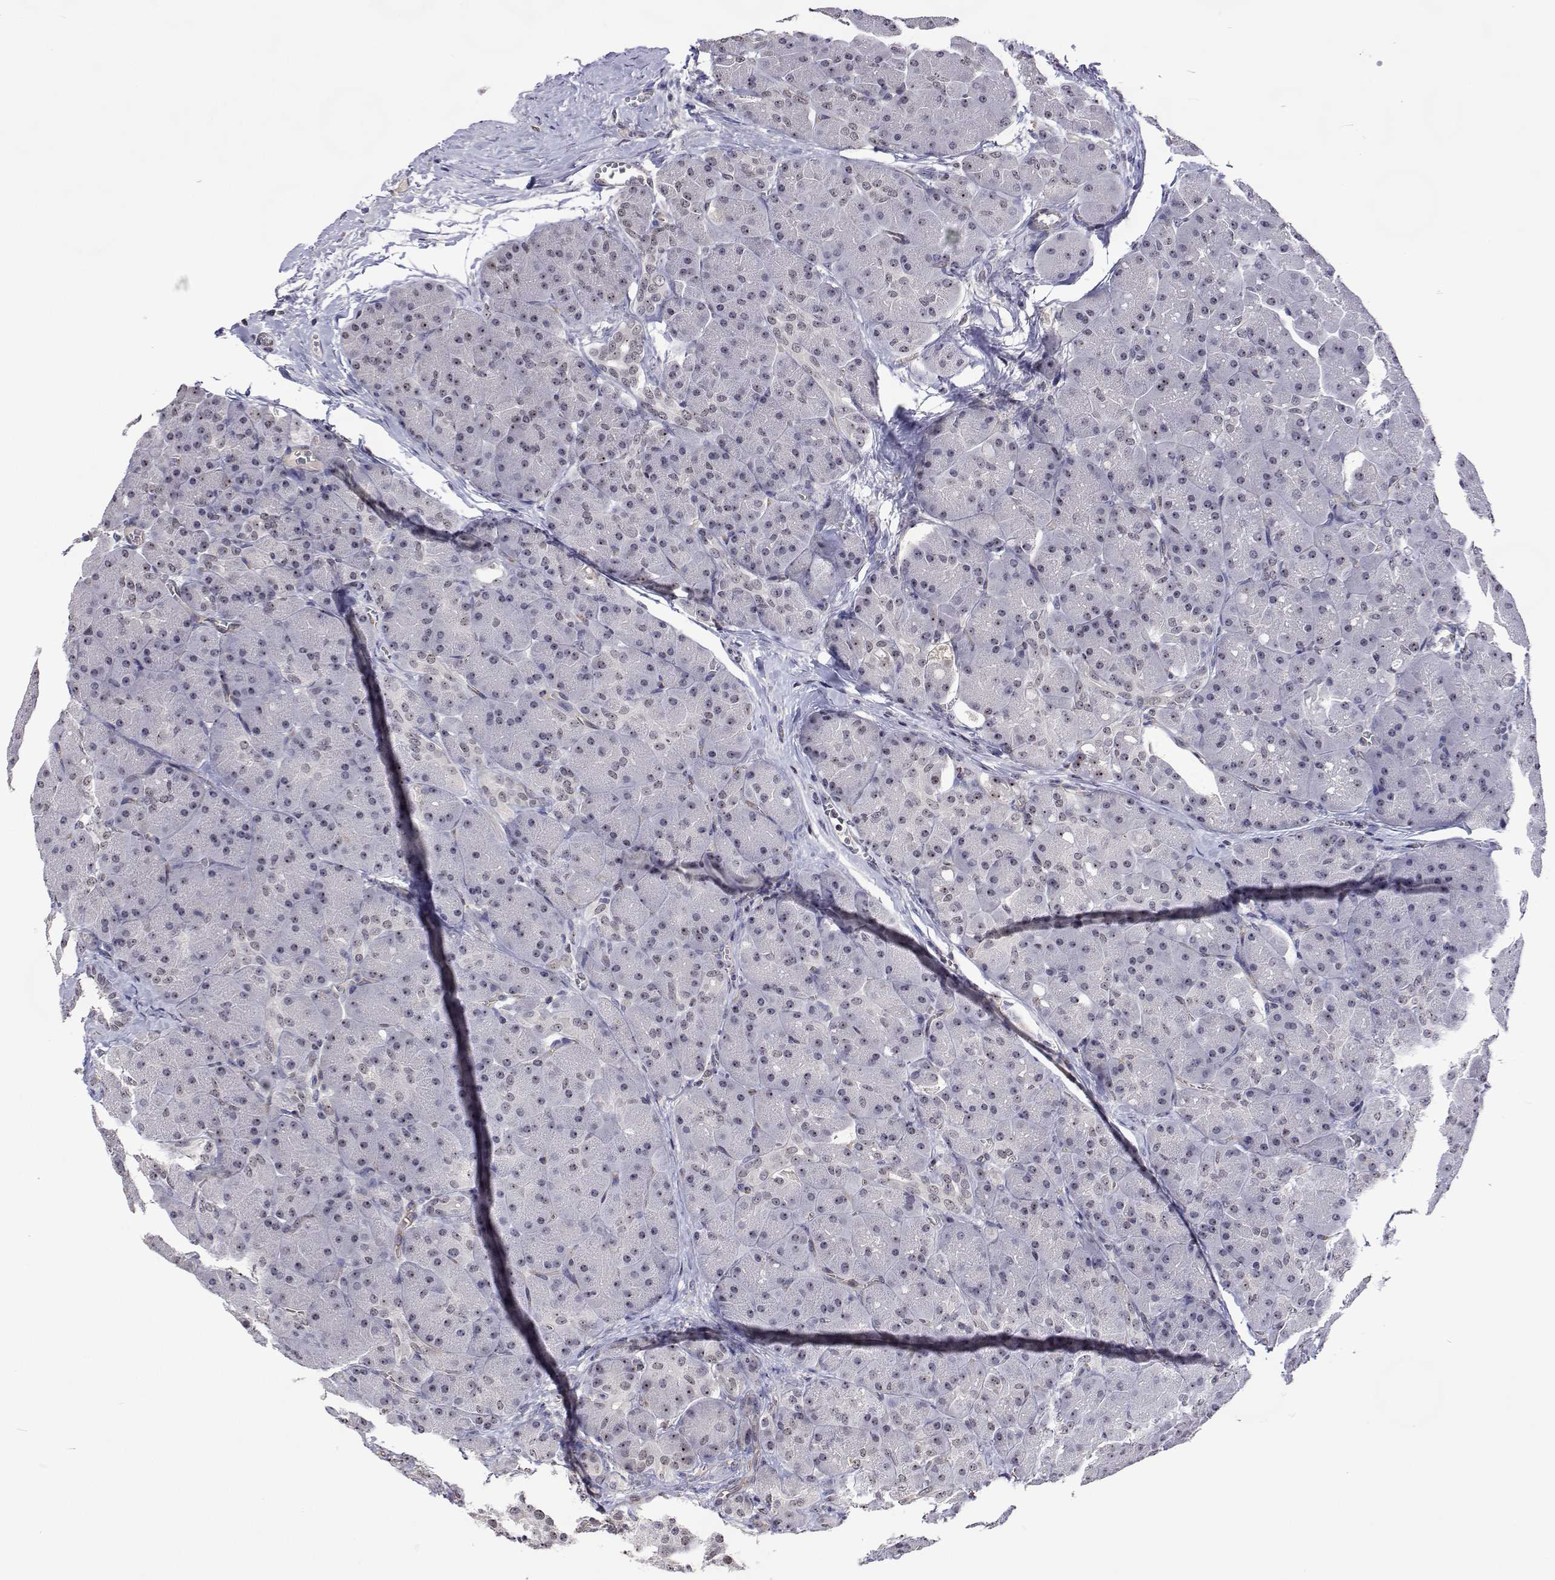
{"staining": {"intensity": "weak", "quantity": "25%-75%", "location": "nuclear"}, "tissue": "pancreas", "cell_type": "Exocrine glandular cells", "image_type": "normal", "snomed": [{"axis": "morphology", "description": "Normal tissue, NOS"}, {"axis": "topography", "description": "Pancreas"}], "caption": "High-magnification brightfield microscopy of unremarkable pancreas stained with DAB (3,3'-diaminobenzidine) (brown) and counterstained with hematoxylin (blue). exocrine glandular cells exhibit weak nuclear expression is seen in about25%-75% of cells.", "gene": "NHP2", "patient": {"sex": "male", "age": 55}}